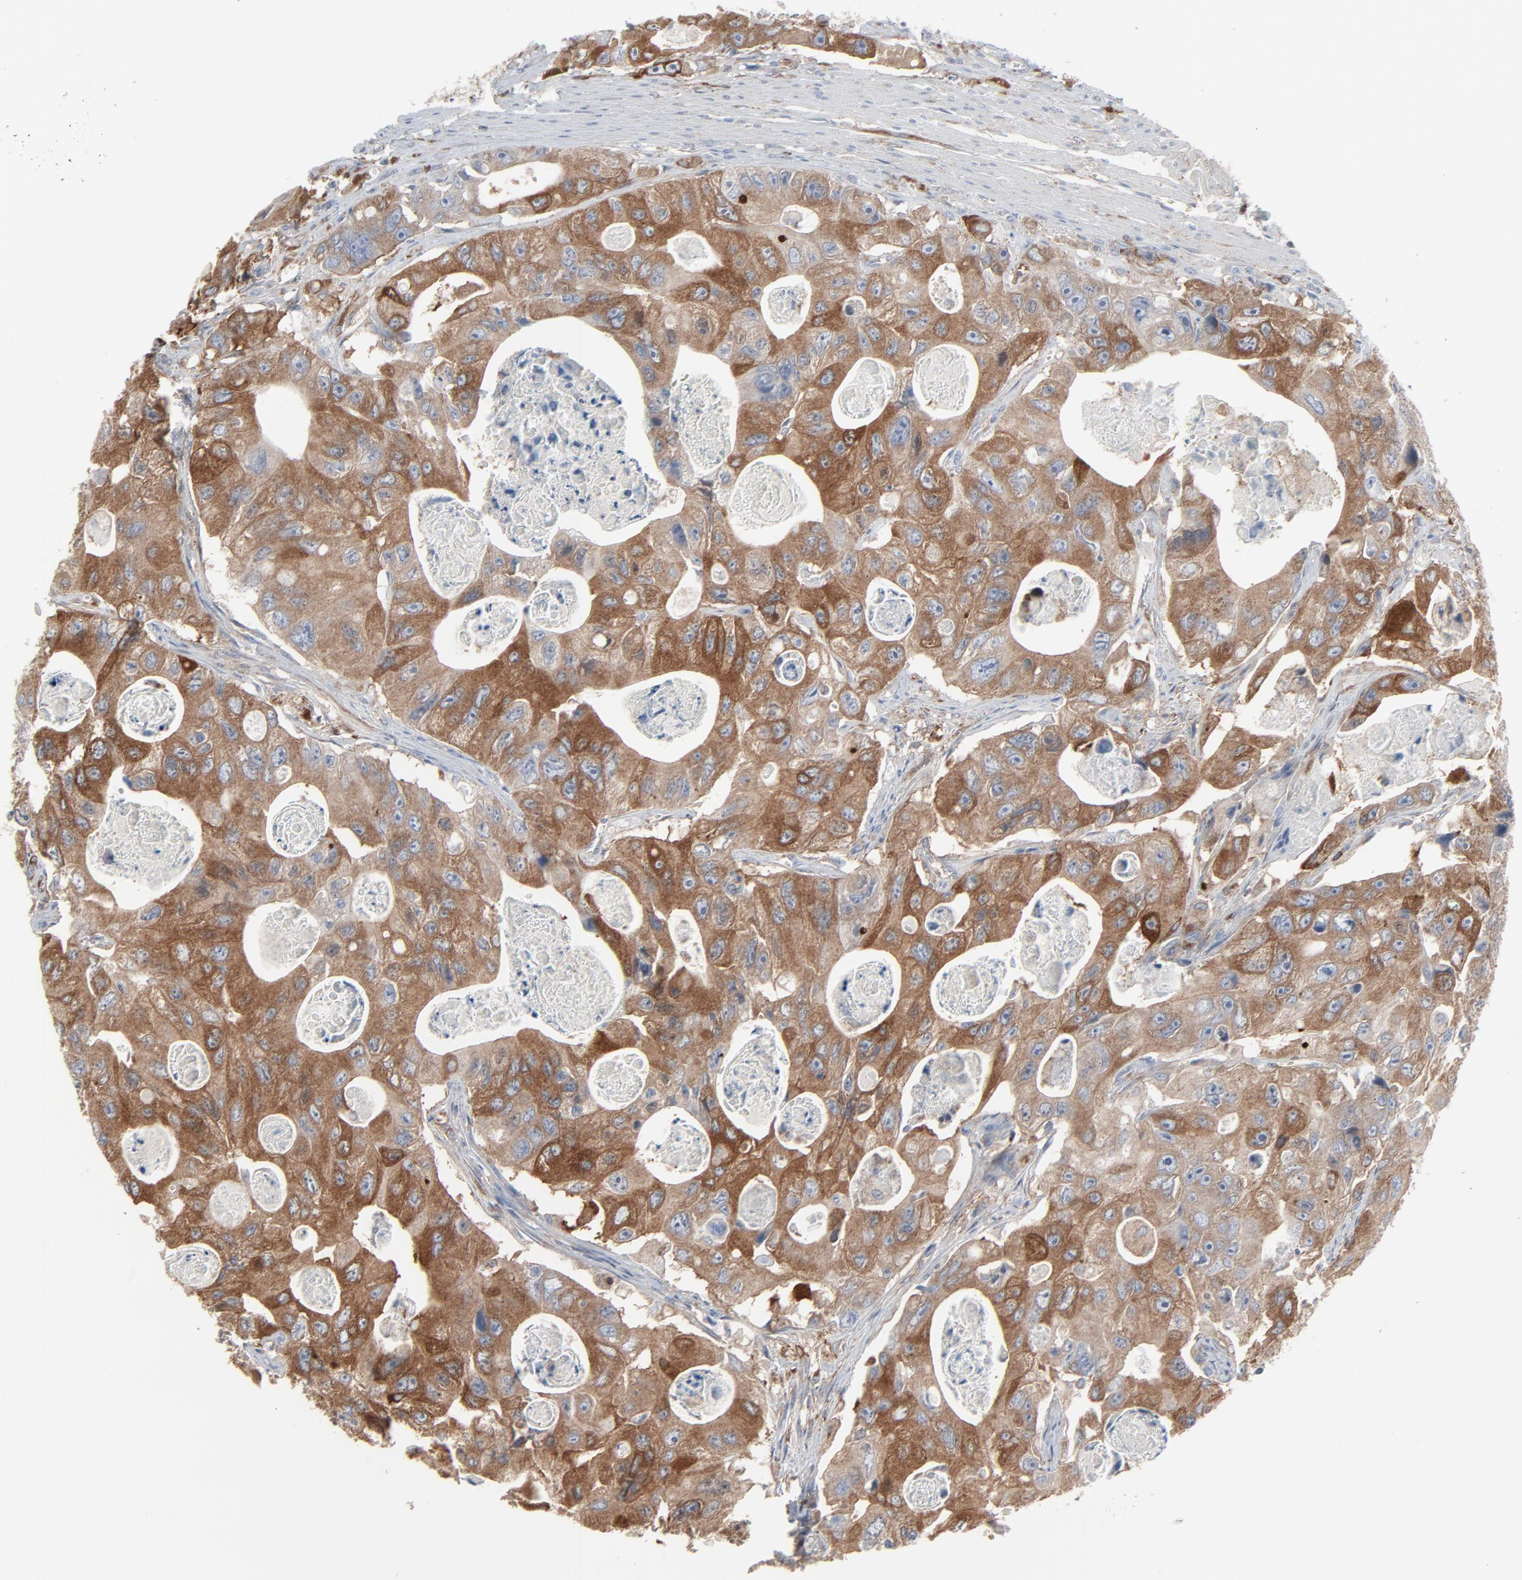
{"staining": {"intensity": "strong", "quantity": ">75%", "location": "cytoplasmic/membranous"}, "tissue": "colorectal cancer", "cell_type": "Tumor cells", "image_type": "cancer", "snomed": [{"axis": "morphology", "description": "Adenocarcinoma, NOS"}, {"axis": "topography", "description": "Colon"}], "caption": "This photomicrograph displays immunohistochemistry staining of human colorectal cancer, with high strong cytoplasmic/membranous staining in about >75% of tumor cells.", "gene": "OPTN", "patient": {"sex": "female", "age": 46}}